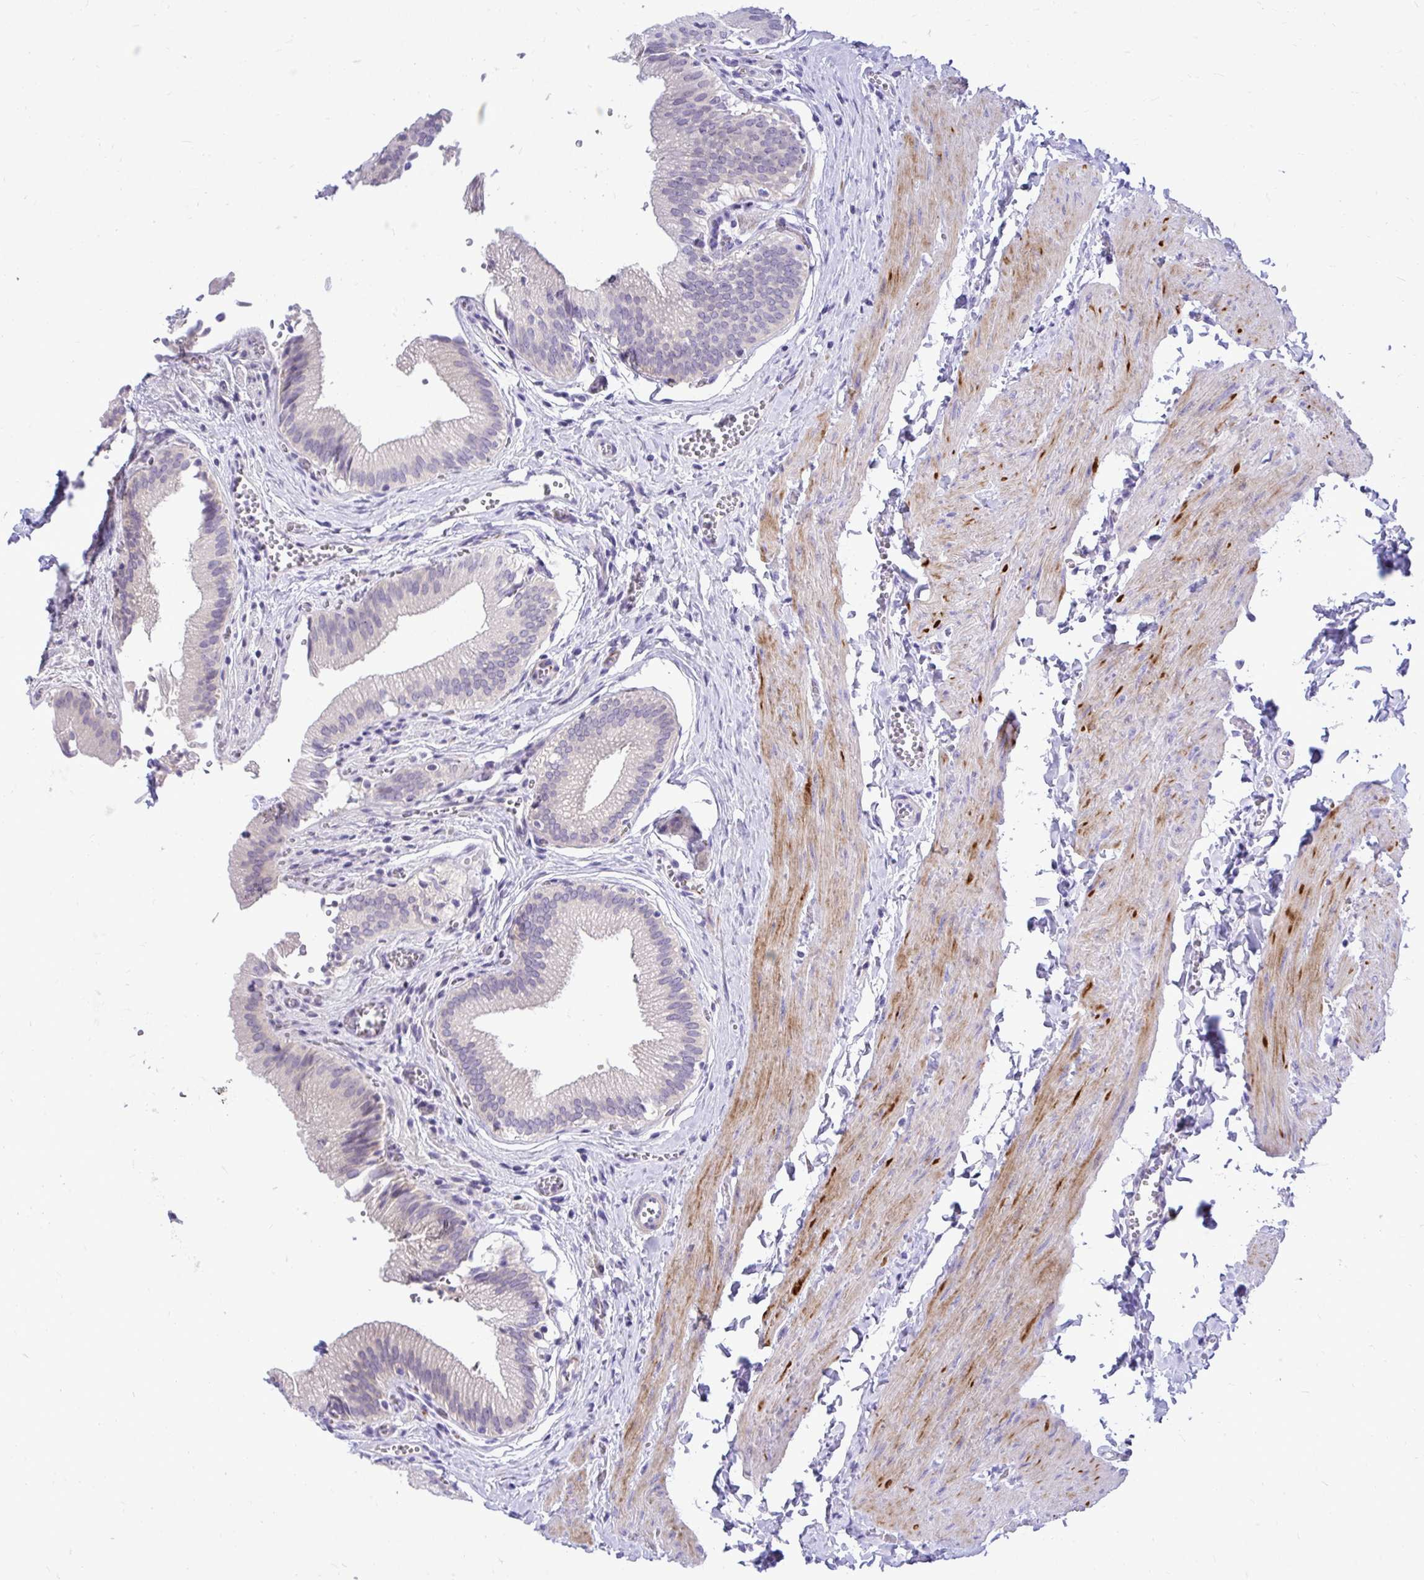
{"staining": {"intensity": "negative", "quantity": "none", "location": "none"}, "tissue": "gallbladder", "cell_type": "Glandular cells", "image_type": "normal", "snomed": [{"axis": "morphology", "description": "Normal tissue, NOS"}, {"axis": "topography", "description": "Gallbladder"}, {"axis": "topography", "description": "Peripheral nerve tissue"}], "caption": "This is an immunohistochemistry (IHC) histopathology image of benign gallbladder. There is no expression in glandular cells.", "gene": "ZSWIM9", "patient": {"sex": "male", "age": 17}}